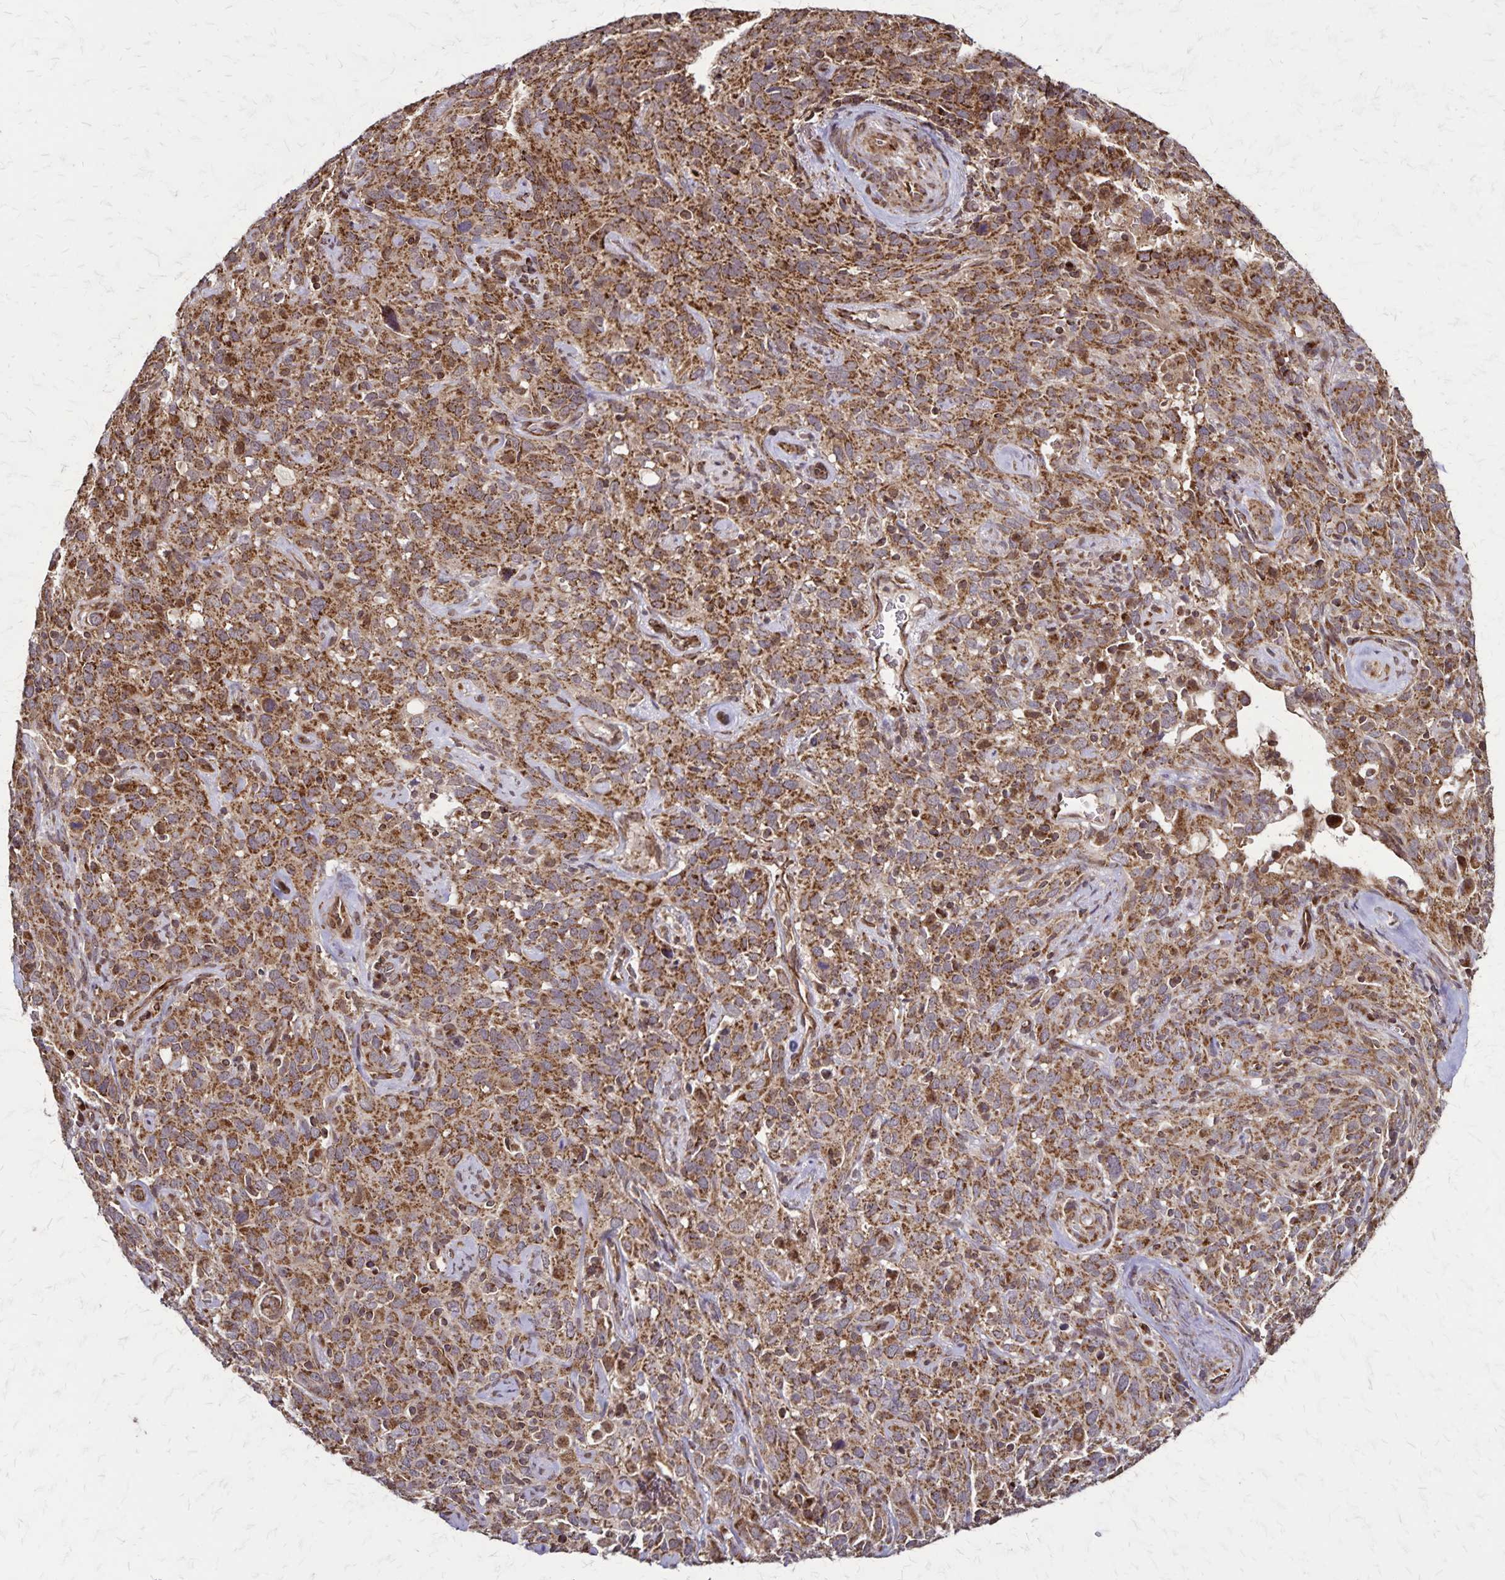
{"staining": {"intensity": "moderate", "quantity": ">75%", "location": "cytoplasmic/membranous"}, "tissue": "cervical cancer", "cell_type": "Tumor cells", "image_type": "cancer", "snomed": [{"axis": "morphology", "description": "Normal tissue, NOS"}, {"axis": "morphology", "description": "Squamous cell carcinoma, NOS"}, {"axis": "topography", "description": "Cervix"}], "caption": "Moderate cytoplasmic/membranous staining for a protein is appreciated in approximately >75% of tumor cells of cervical cancer (squamous cell carcinoma) using IHC.", "gene": "NFS1", "patient": {"sex": "female", "age": 51}}